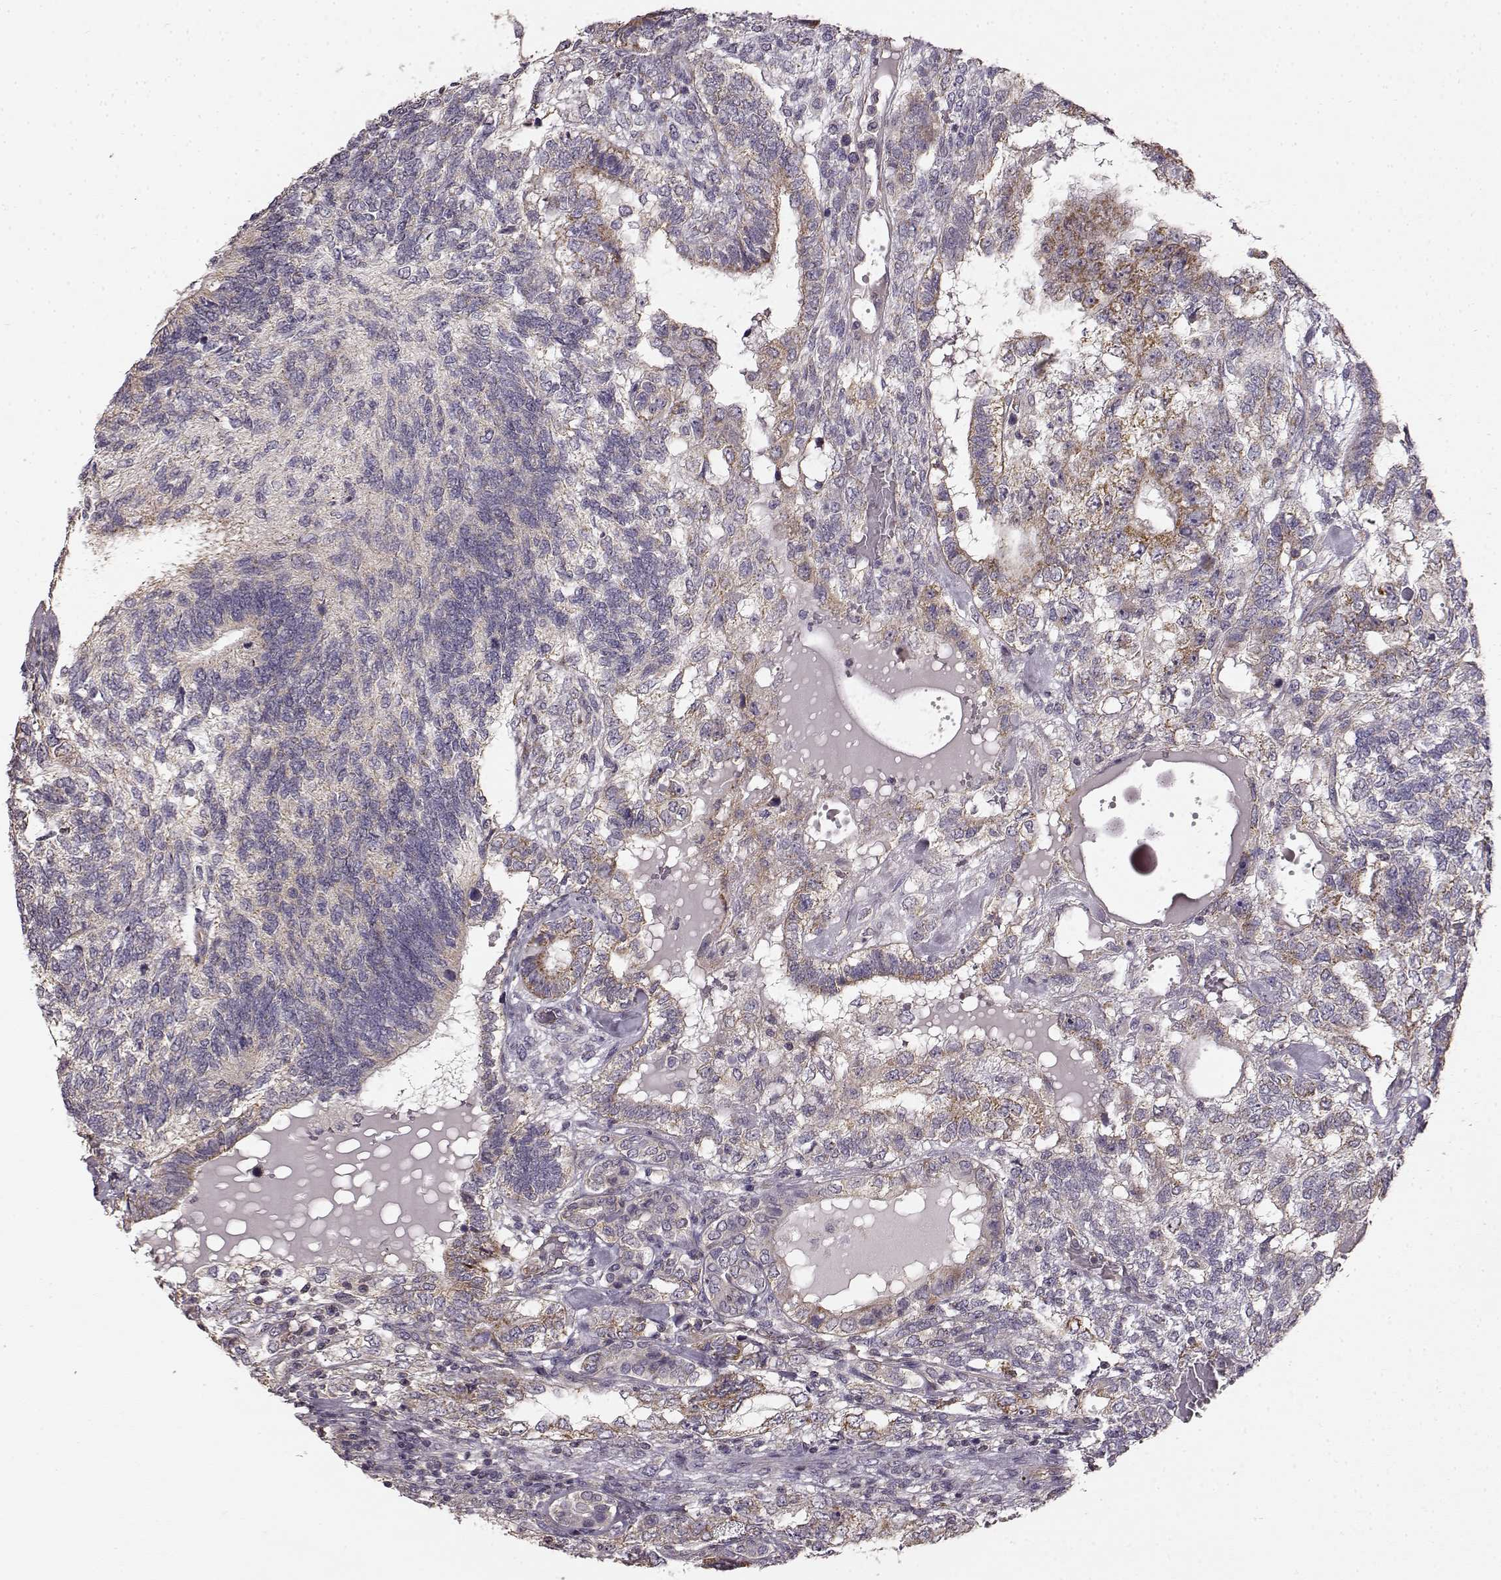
{"staining": {"intensity": "moderate", "quantity": "<25%", "location": "cytoplasmic/membranous"}, "tissue": "testis cancer", "cell_type": "Tumor cells", "image_type": "cancer", "snomed": [{"axis": "morphology", "description": "Seminoma, NOS"}, {"axis": "morphology", "description": "Carcinoma, Embryonal, NOS"}, {"axis": "topography", "description": "Testis"}], "caption": "A histopathology image of human testis cancer stained for a protein shows moderate cytoplasmic/membranous brown staining in tumor cells.", "gene": "ERBB3", "patient": {"sex": "male", "age": 41}}